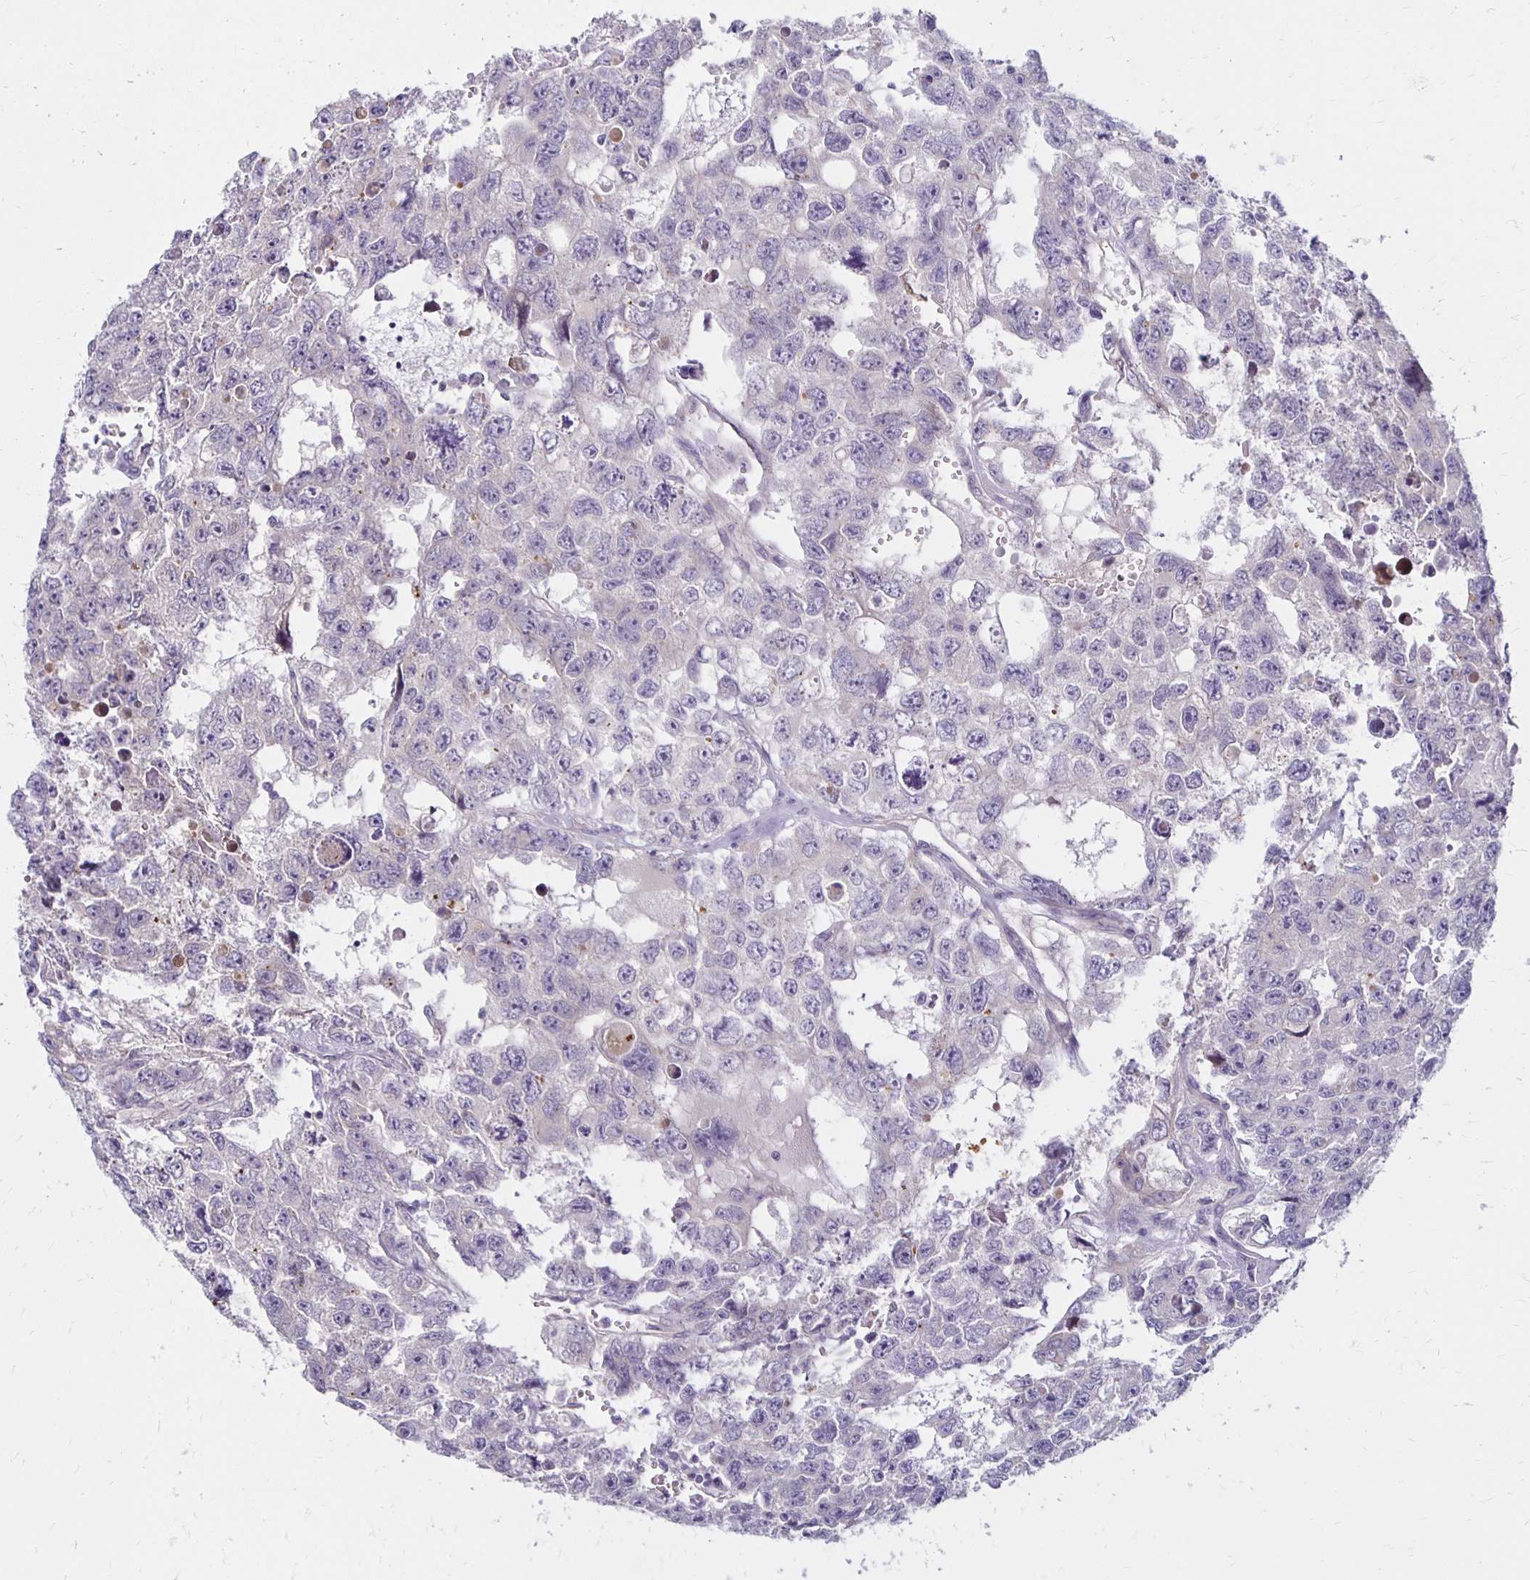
{"staining": {"intensity": "negative", "quantity": "none", "location": "none"}, "tissue": "testis cancer", "cell_type": "Tumor cells", "image_type": "cancer", "snomed": [{"axis": "morphology", "description": "Seminoma, NOS"}, {"axis": "topography", "description": "Testis"}], "caption": "High magnification brightfield microscopy of testis seminoma stained with DAB (3,3'-diaminobenzidine) (brown) and counterstained with hematoxylin (blue): tumor cells show no significant expression.", "gene": "KATNBL1", "patient": {"sex": "male", "age": 26}}